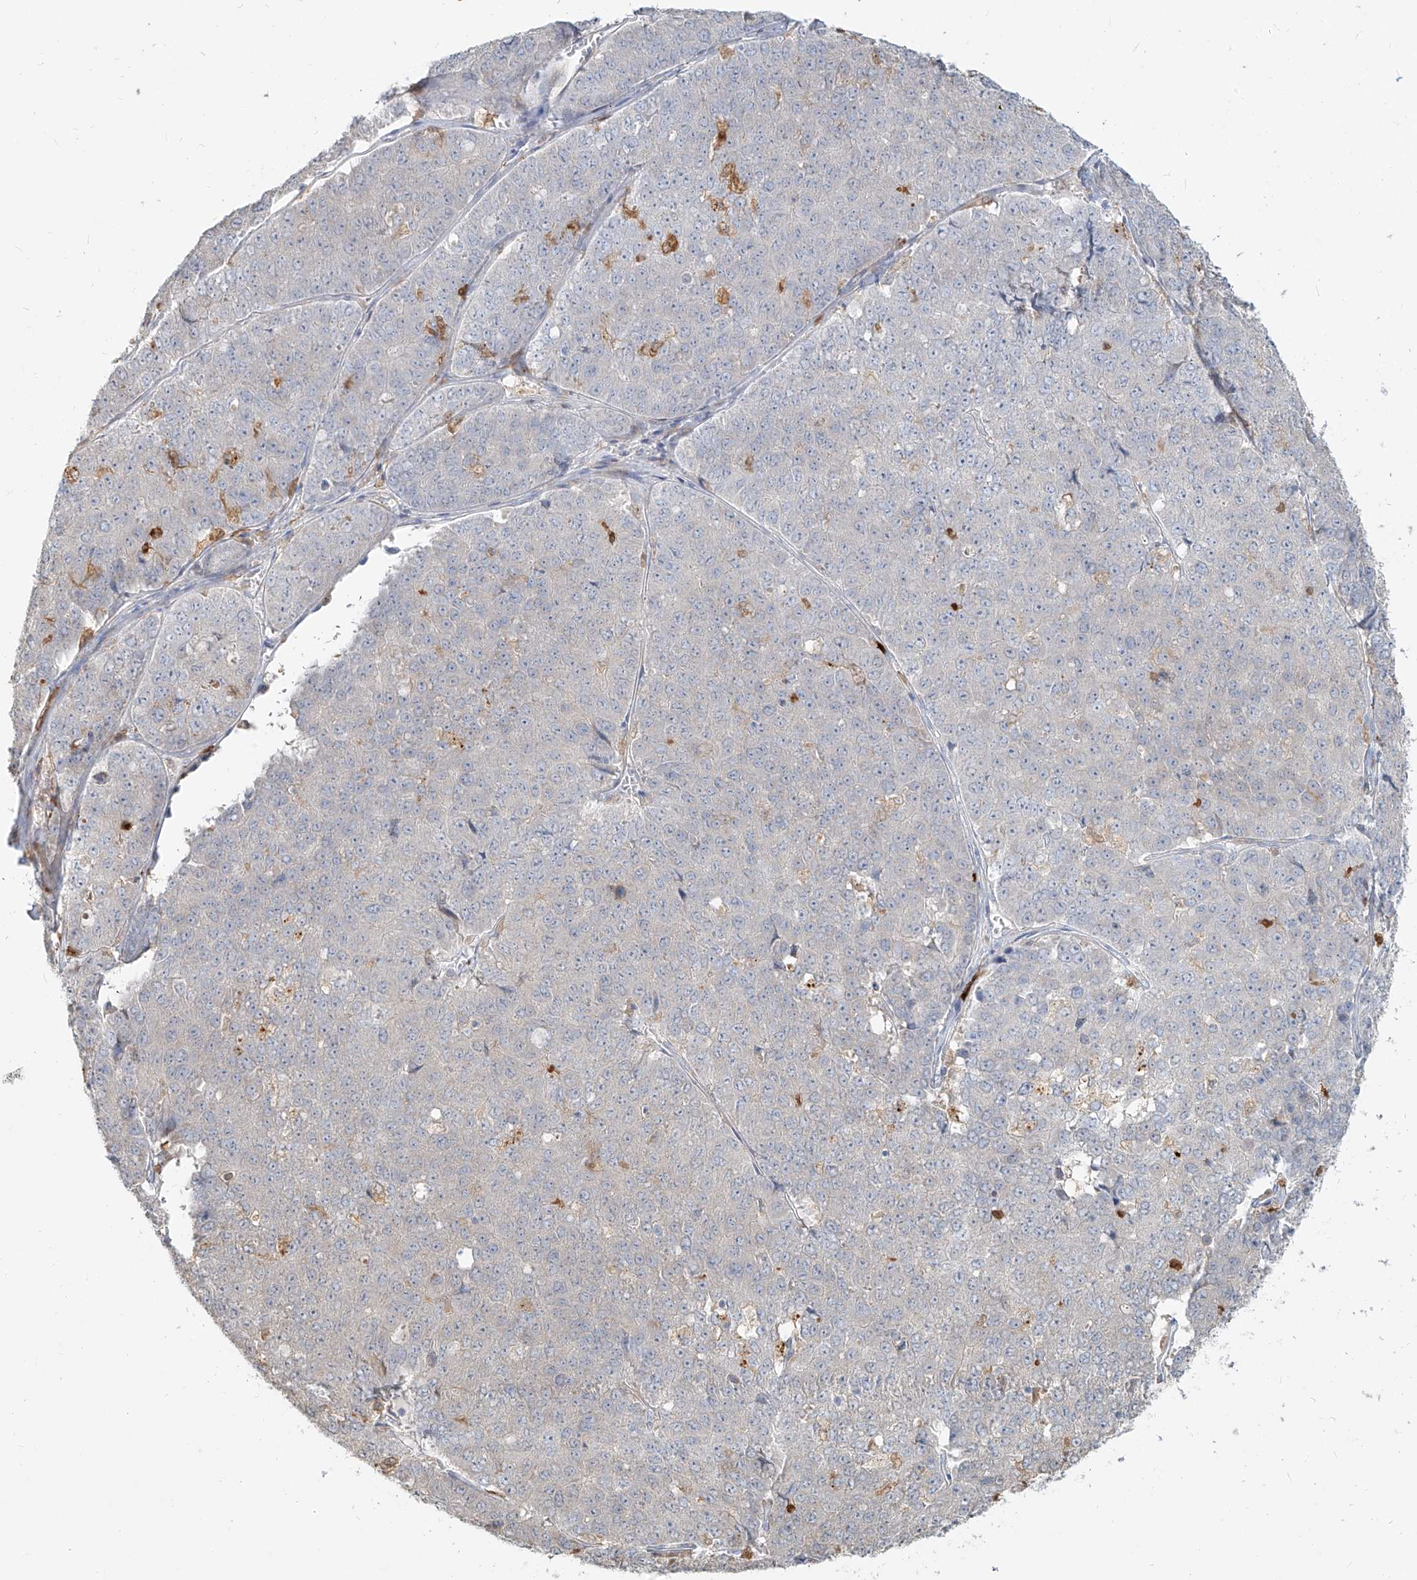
{"staining": {"intensity": "negative", "quantity": "none", "location": "none"}, "tissue": "pancreatic cancer", "cell_type": "Tumor cells", "image_type": "cancer", "snomed": [{"axis": "morphology", "description": "Adenocarcinoma, NOS"}, {"axis": "topography", "description": "Pancreas"}], "caption": "This micrograph is of pancreatic cancer (adenocarcinoma) stained with immunohistochemistry to label a protein in brown with the nuclei are counter-stained blue. There is no expression in tumor cells.", "gene": "PGD", "patient": {"sex": "male", "age": 50}}